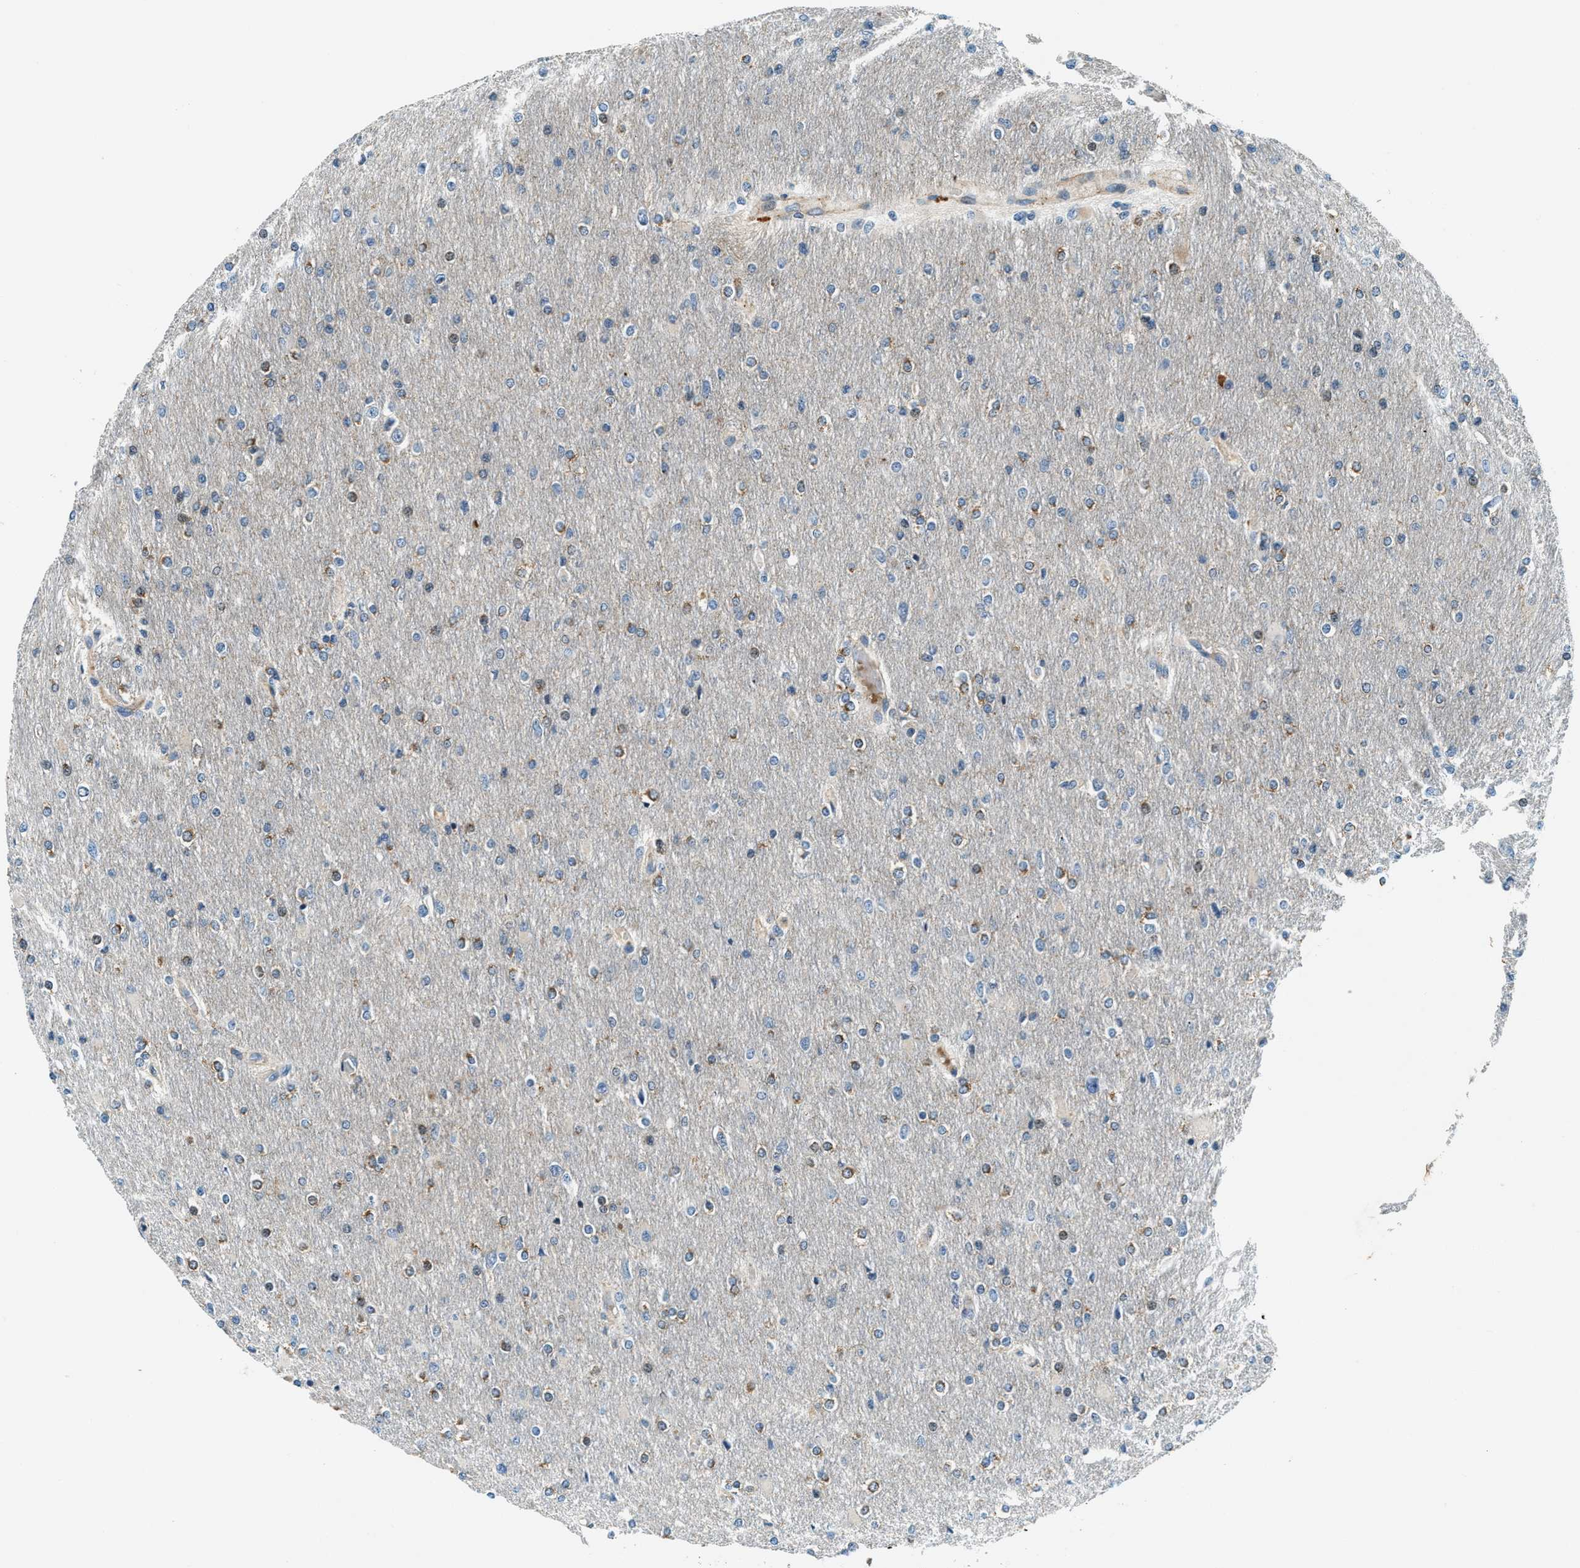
{"staining": {"intensity": "moderate", "quantity": "25%-75%", "location": "cytoplasmic/membranous"}, "tissue": "glioma", "cell_type": "Tumor cells", "image_type": "cancer", "snomed": [{"axis": "morphology", "description": "Glioma, malignant, High grade"}, {"axis": "topography", "description": "Cerebral cortex"}], "caption": "Tumor cells reveal medium levels of moderate cytoplasmic/membranous positivity in about 25%-75% of cells in glioma.", "gene": "C2orf66", "patient": {"sex": "female", "age": 36}}